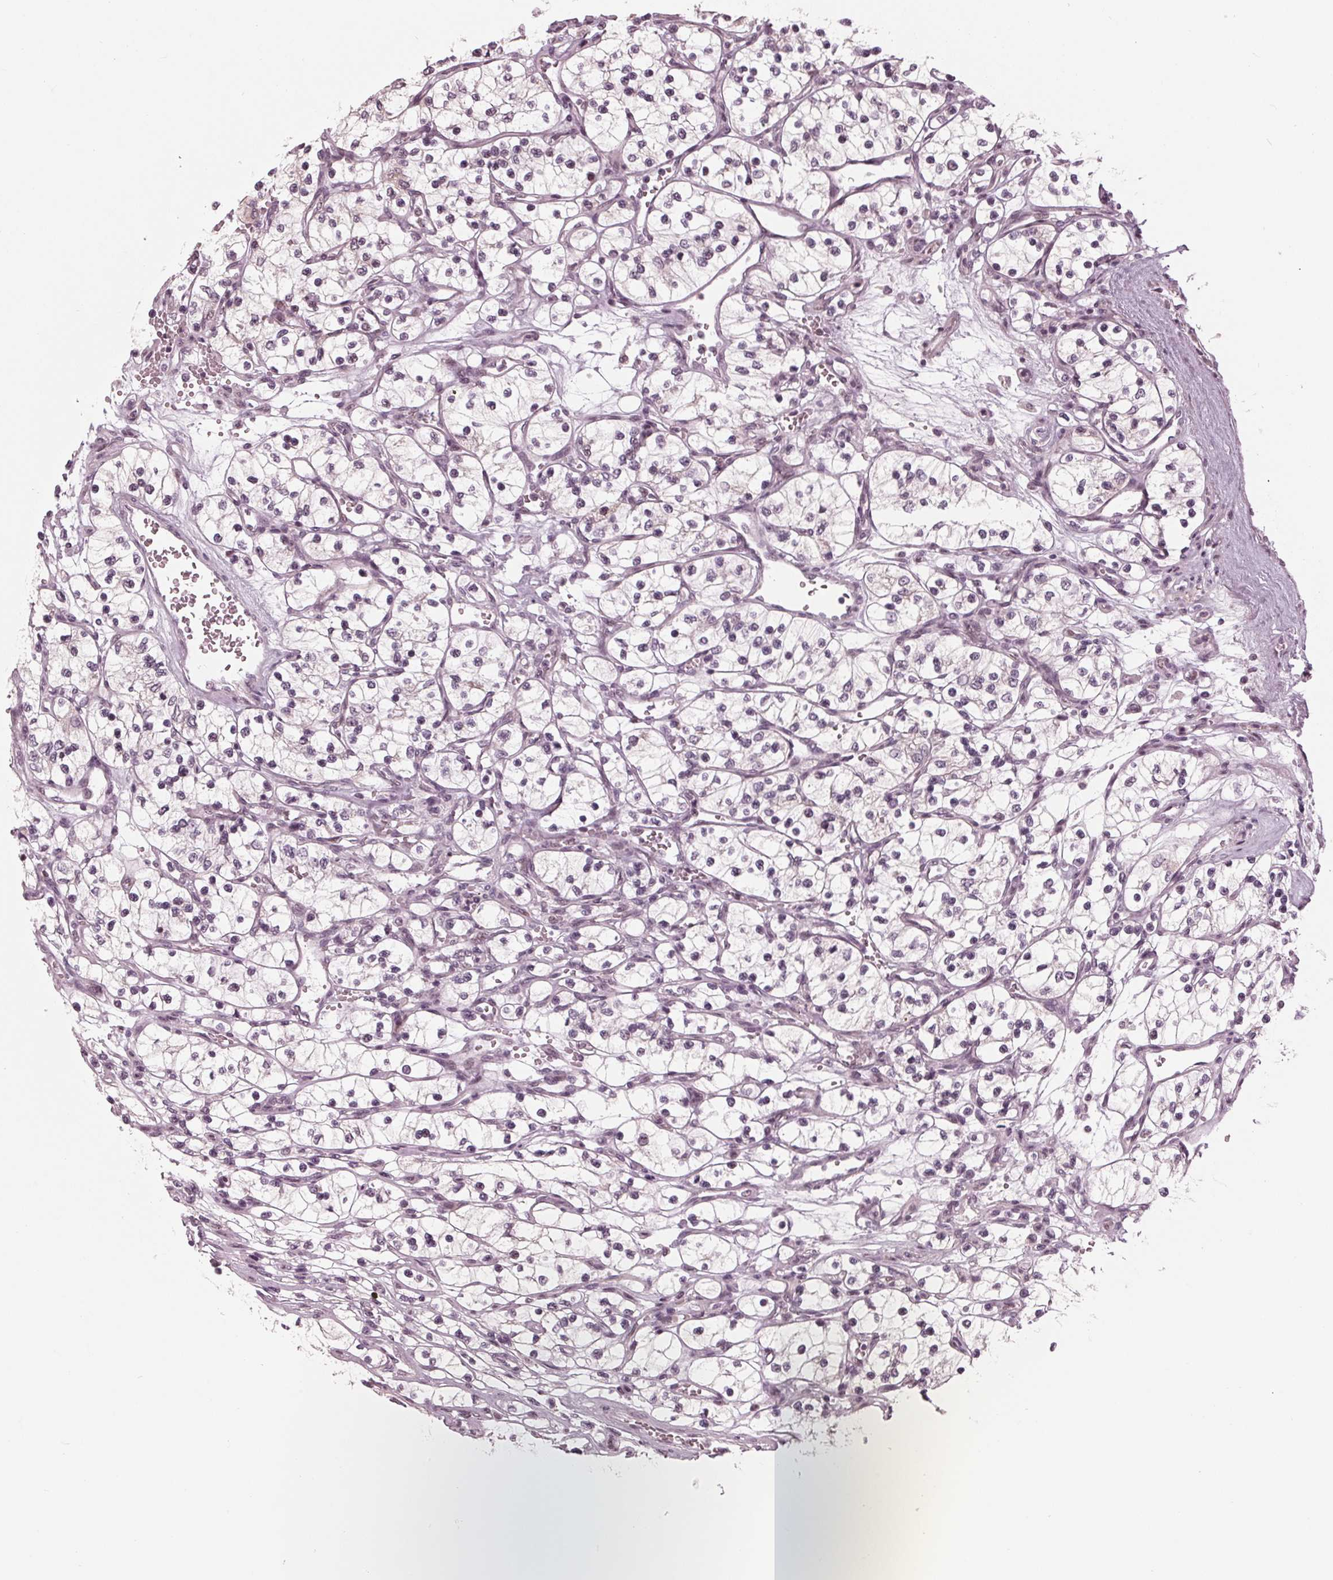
{"staining": {"intensity": "negative", "quantity": "none", "location": "none"}, "tissue": "renal cancer", "cell_type": "Tumor cells", "image_type": "cancer", "snomed": [{"axis": "morphology", "description": "Adenocarcinoma, NOS"}, {"axis": "topography", "description": "Kidney"}], "caption": "The photomicrograph reveals no staining of tumor cells in renal cancer.", "gene": "ADPRHL1", "patient": {"sex": "female", "age": 69}}